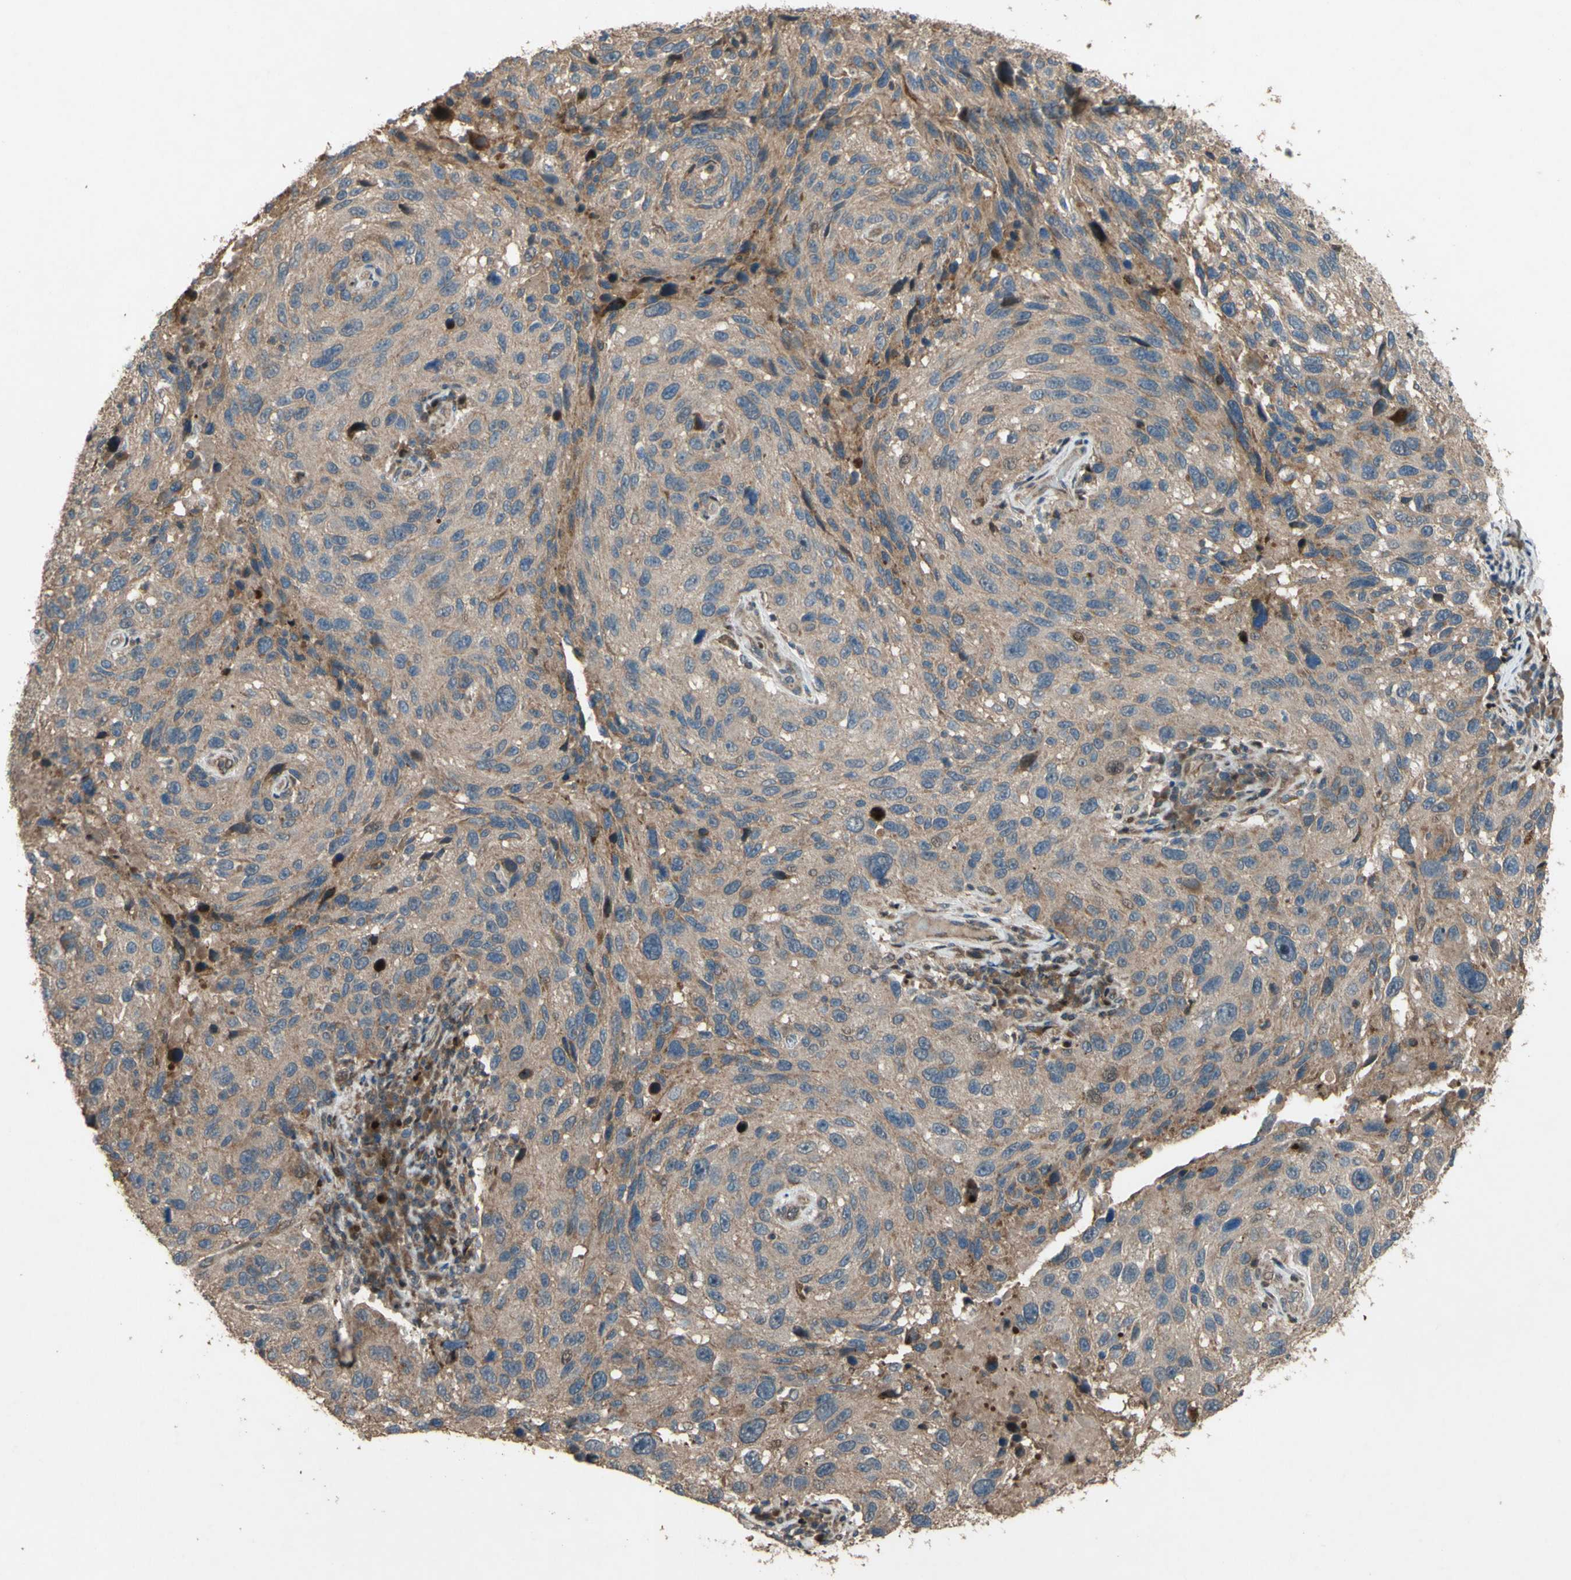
{"staining": {"intensity": "moderate", "quantity": ">75%", "location": "cytoplasmic/membranous"}, "tissue": "melanoma", "cell_type": "Tumor cells", "image_type": "cancer", "snomed": [{"axis": "morphology", "description": "Malignant melanoma, NOS"}, {"axis": "topography", "description": "Skin"}], "caption": "Human melanoma stained for a protein (brown) demonstrates moderate cytoplasmic/membranous positive staining in approximately >75% of tumor cells.", "gene": "SHROOM4", "patient": {"sex": "male", "age": 53}}